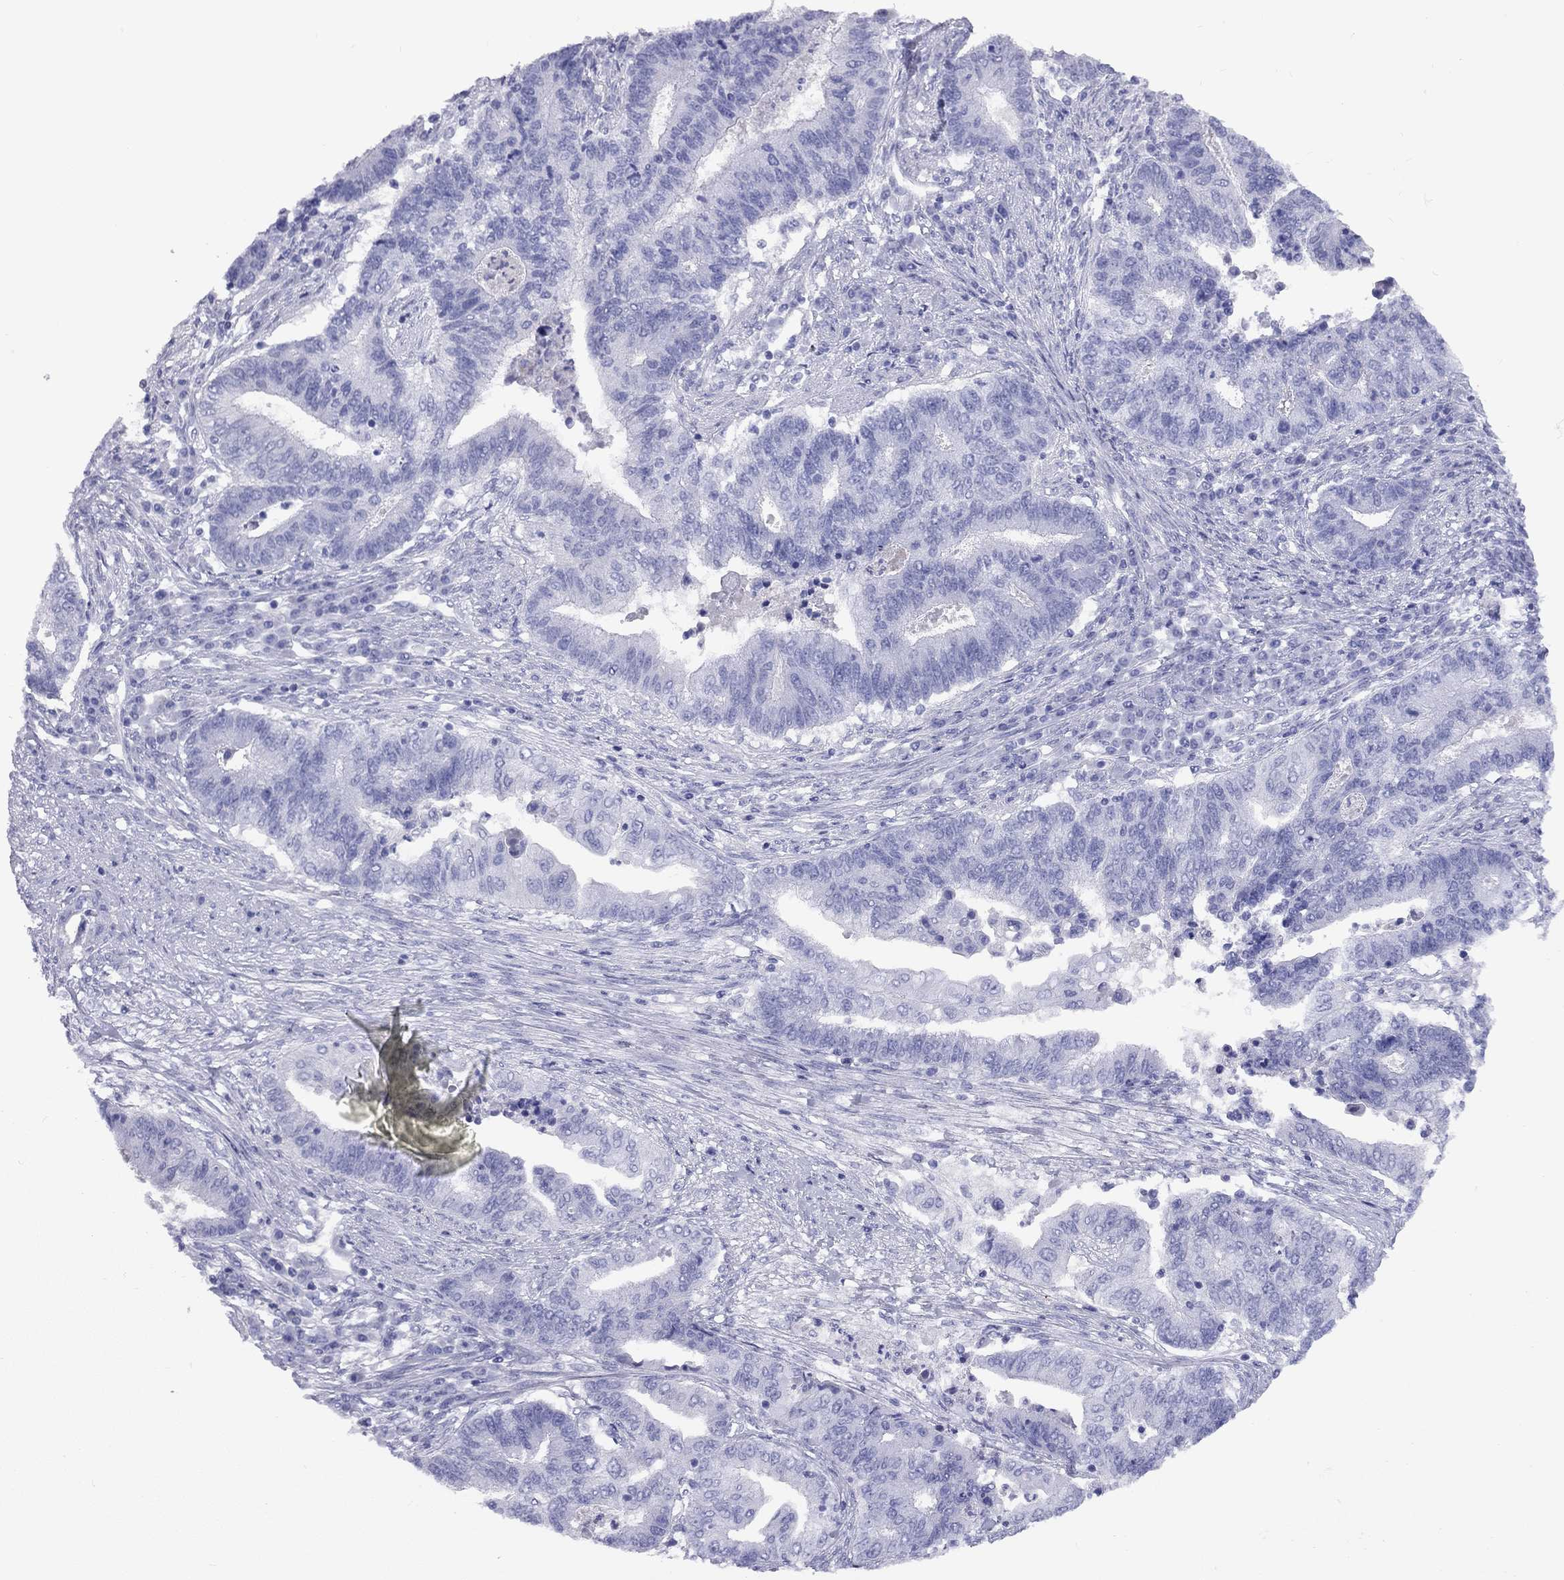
{"staining": {"intensity": "negative", "quantity": "none", "location": "none"}, "tissue": "endometrial cancer", "cell_type": "Tumor cells", "image_type": "cancer", "snomed": [{"axis": "morphology", "description": "Adenocarcinoma, NOS"}, {"axis": "topography", "description": "Uterus"}, {"axis": "topography", "description": "Endometrium"}], "caption": "There is no significant positivity in tumor cells of endometrial cancer (adenocarcinoma). (Immunohistochemistry (ihc), brightfield microscopy, high magnification).", "gene": "FSCN3", "patient": {"sex": "female", "age": 54}}